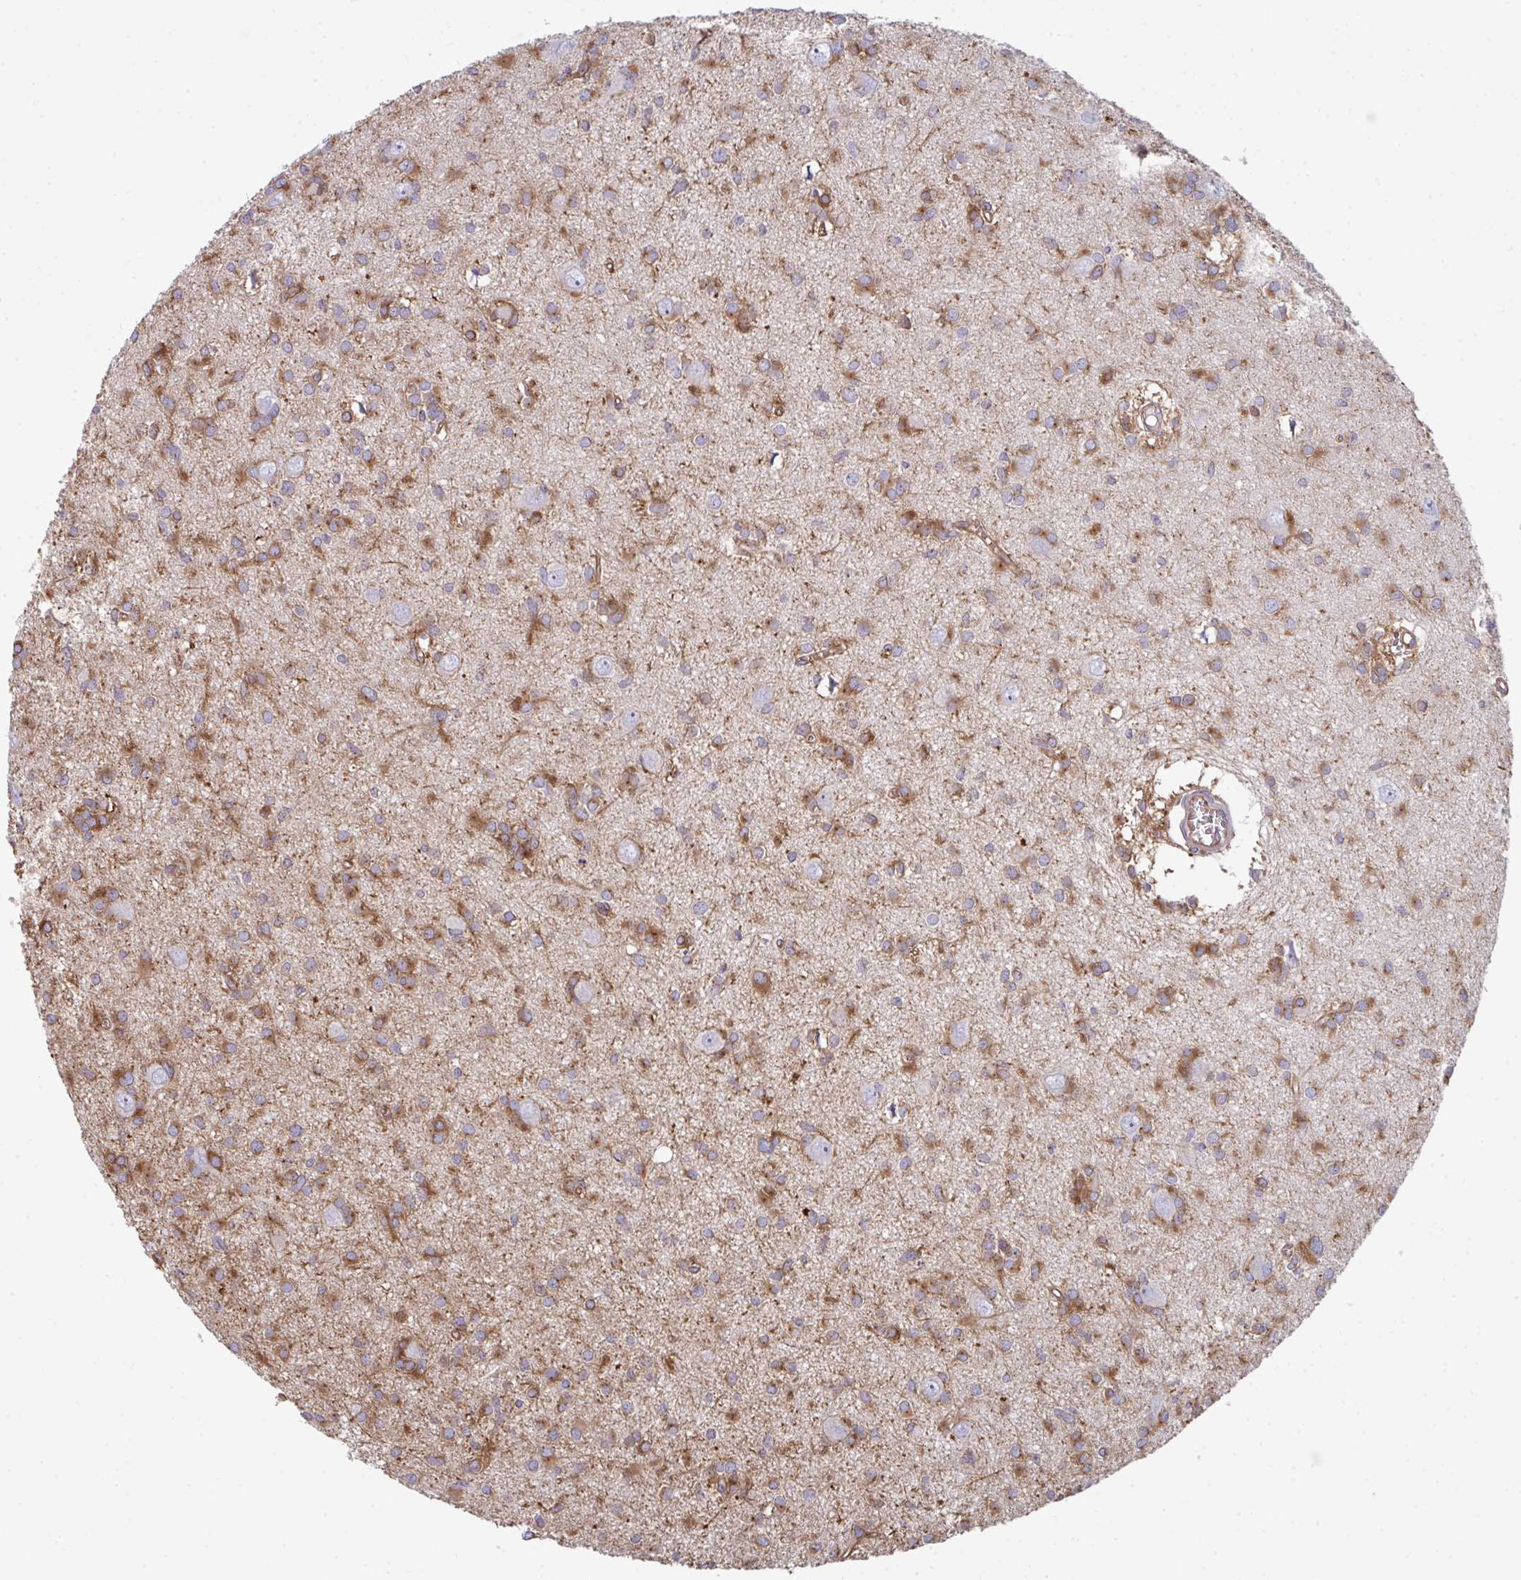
{"staining": {"intensity": "moderate", "quantity": ">75%", "location": "cytoplasmic/membranous"}, "tissue": "glioma", "cell_type": "Tumor cells", "image_type": "cancer", "snomed": [{"axis": "morphology", "description": "Glioma, malignant, High grade"}, {"axis": "topography", "description": "Brain"}], "caption": "Human glioma stained with a brown dye exhibits moderate cytoplasmic/membranous positive staining in about >75% of tumor cells.", "gene": "DYNC1I2", "patient": {"sex": "male", "age": 23}}